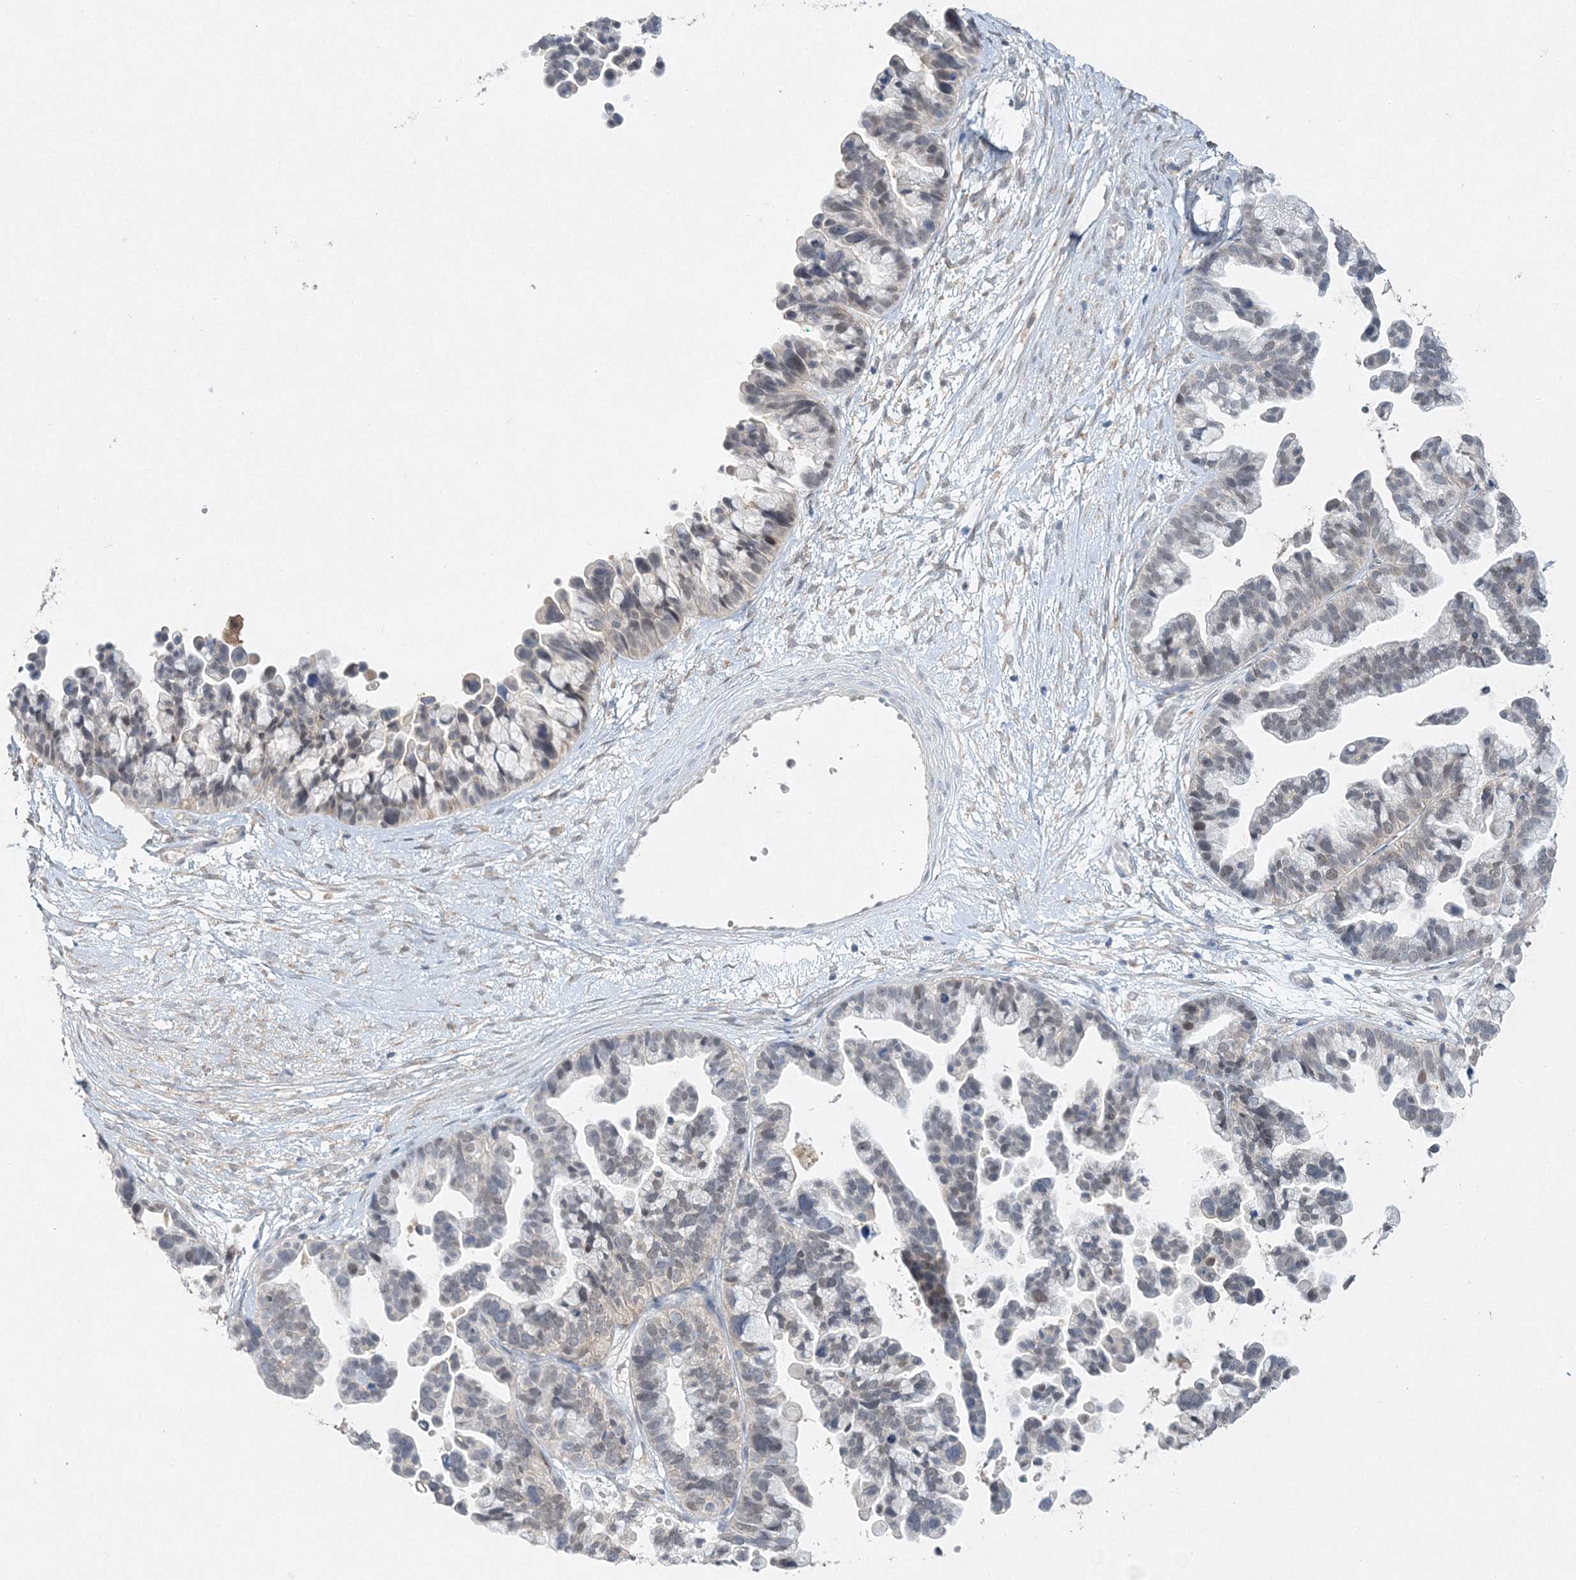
{"staining": {"intensity": "moderate", "quantity": "25%-75%", "location": "cytoplasmic/membranous,nuclear"}, "tissue": "ovarian cancer", "cell_type": "Tumor cells", "image_type": "cancer", "snomed": [{"axis": "morphology", "description": "Cystadenocarcinoma, serous, NOS"}, {"axis": "topography", "description": "Ovary"}], "caption": "This photomicrograph shows immunohistochemistry staining of ovarian serous cystadenocarcinoma, with medium moderate cytoplasmic/membranous and nuclear positivity in approximately 25%-75% of tumor cells.", "gene": "MAT2B", "patient": {"sex": "female", "age": 56}}